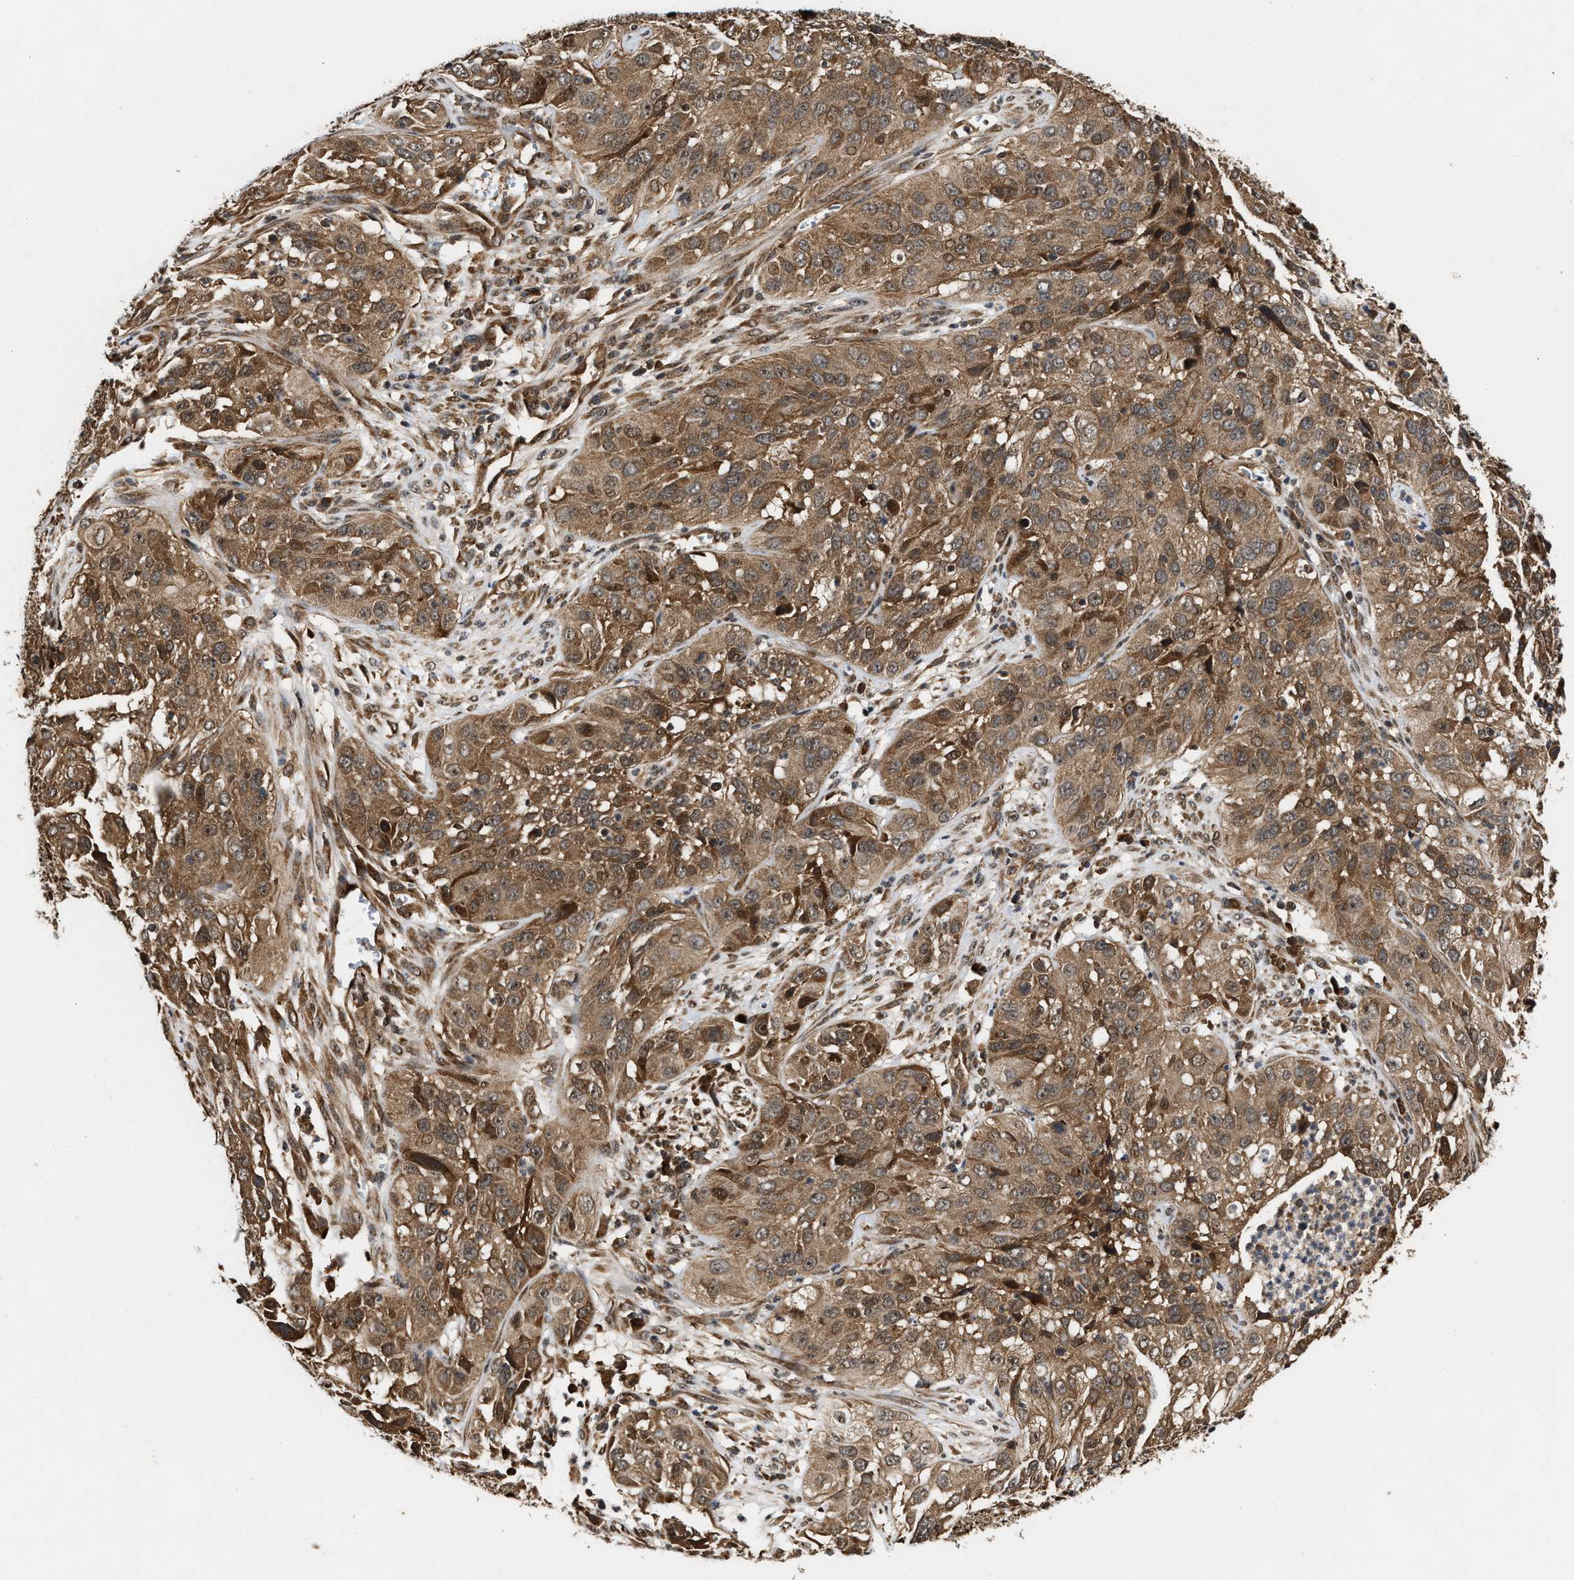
{"staining": {"intensity": "moderate", "quantity": ">75%", "location": "cytoplasmic/membranous"}, "tissue": "cervical cancer", "cell_type": "Tumor cells", "image_type": "cancer", "snomed": [{"axis": "morphology", "description": "Squamous cell carcinoma, NOS"}, {"axis": "topography", "description": "Cervix"}], "caption": "Immunohistochemistry (DAB (3,3'-diaminobenzidine)) staining of human squamous cell carcinoma (cervical) demonstrates moderate cytoplasmic/membranous protein positivity in approximately >75% of tumor cells.", "gene": "CFLAR", "patient": {"sex": "female", "age": 32}}